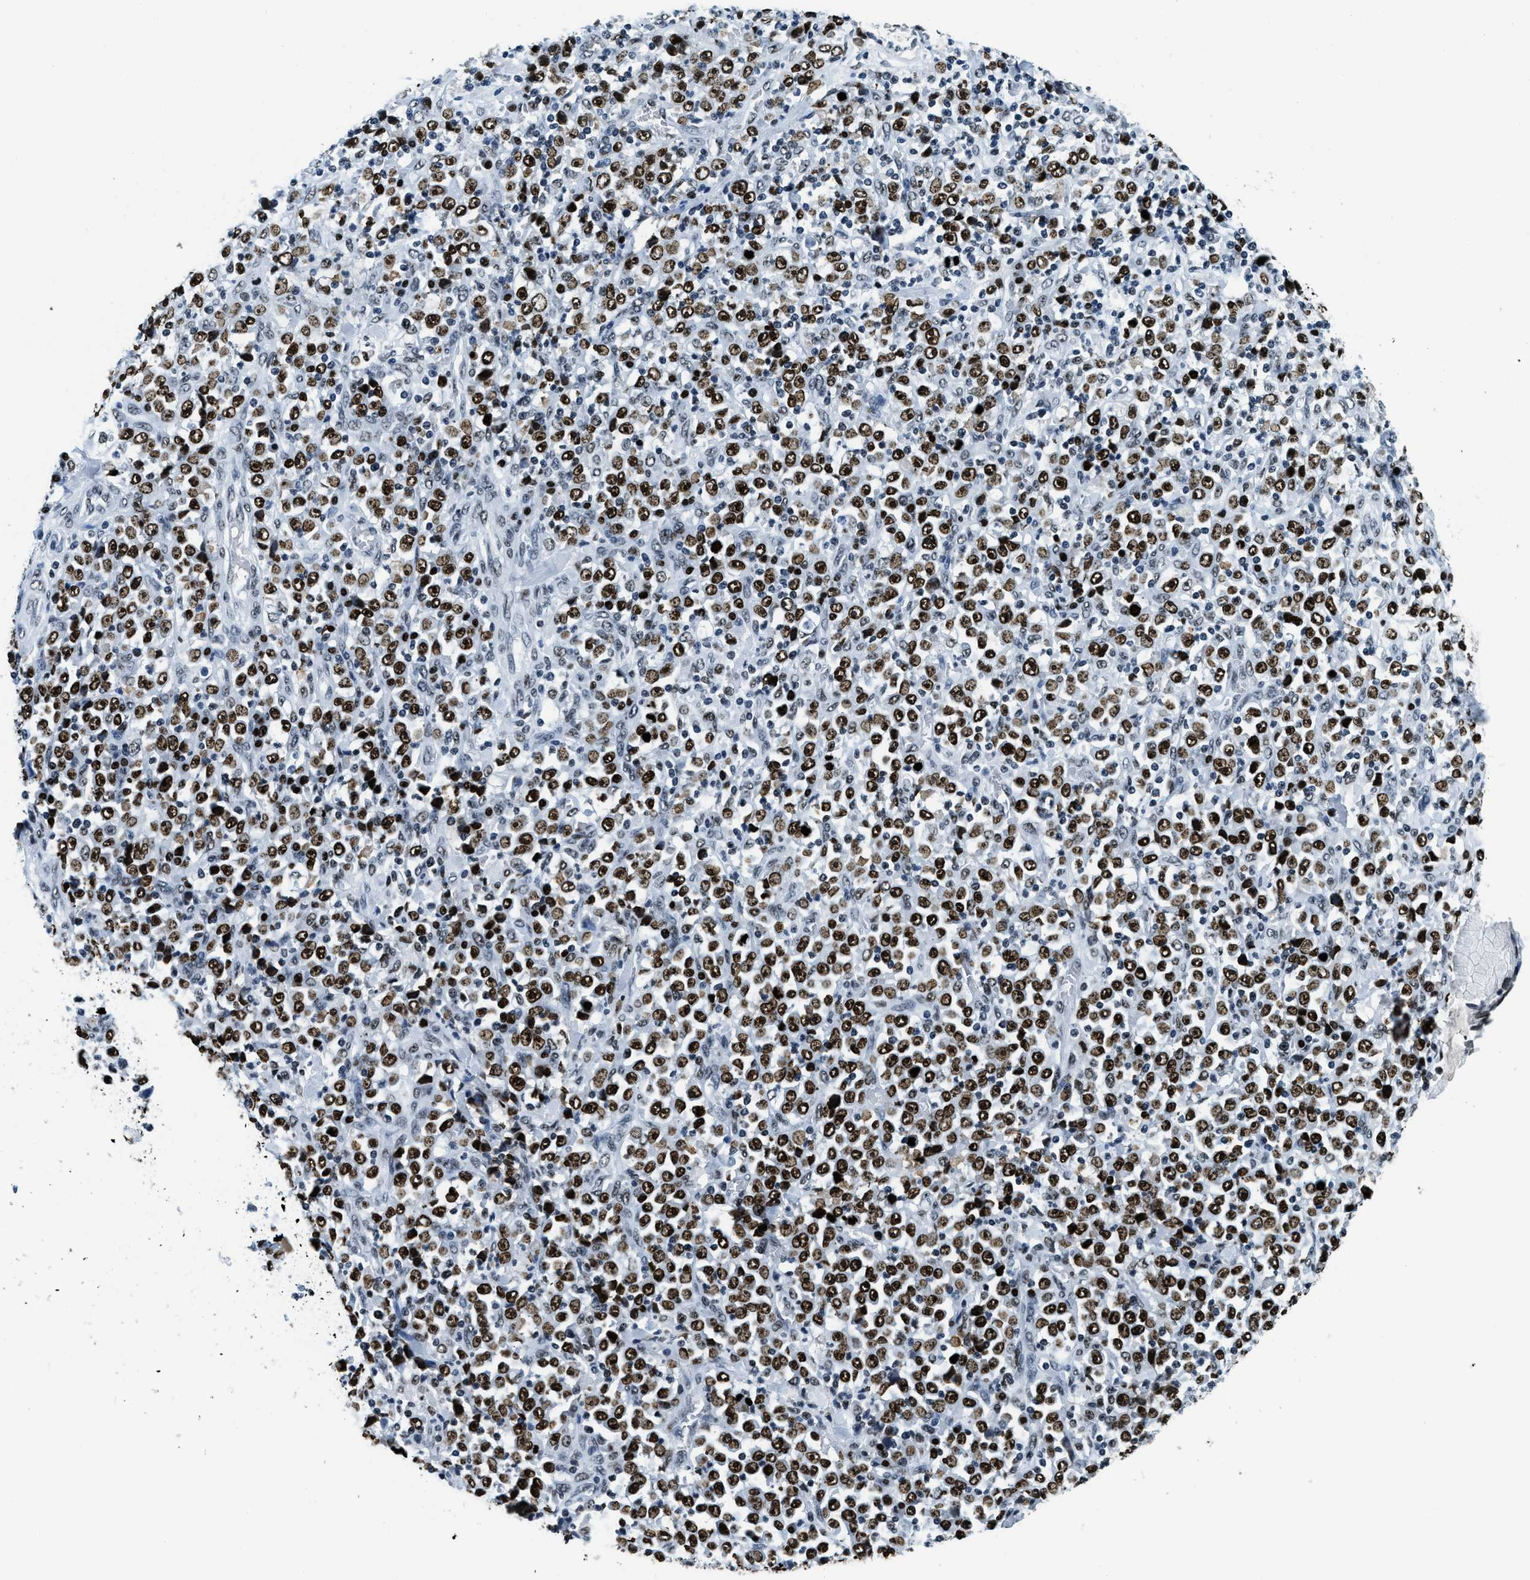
{"staining": {"intensity": "strong", "quantity": ">75%", "location": "nuclear"}, "tissue": "stomach cancer", "cell_type": "Tumor cells", "image_type": "cancer", "snomed": [{"axis": "morphology", "description": "Normal tissue, NOS"}, {"axis": "morphology", "description": "Adenocarcinoma, NOS"}, {"axis": "topography", "description": "Stomach, upper"}, {"axis": "topography", "description": "Stomach"}], "caption": "This image reveals immunohistochemistry staining of human stomach adenocarcinoma, with high strong nuclear expression in about >75% of tumor cells.", "gene": "TOP1", "patient": {"sex": "male", "age": 59}}